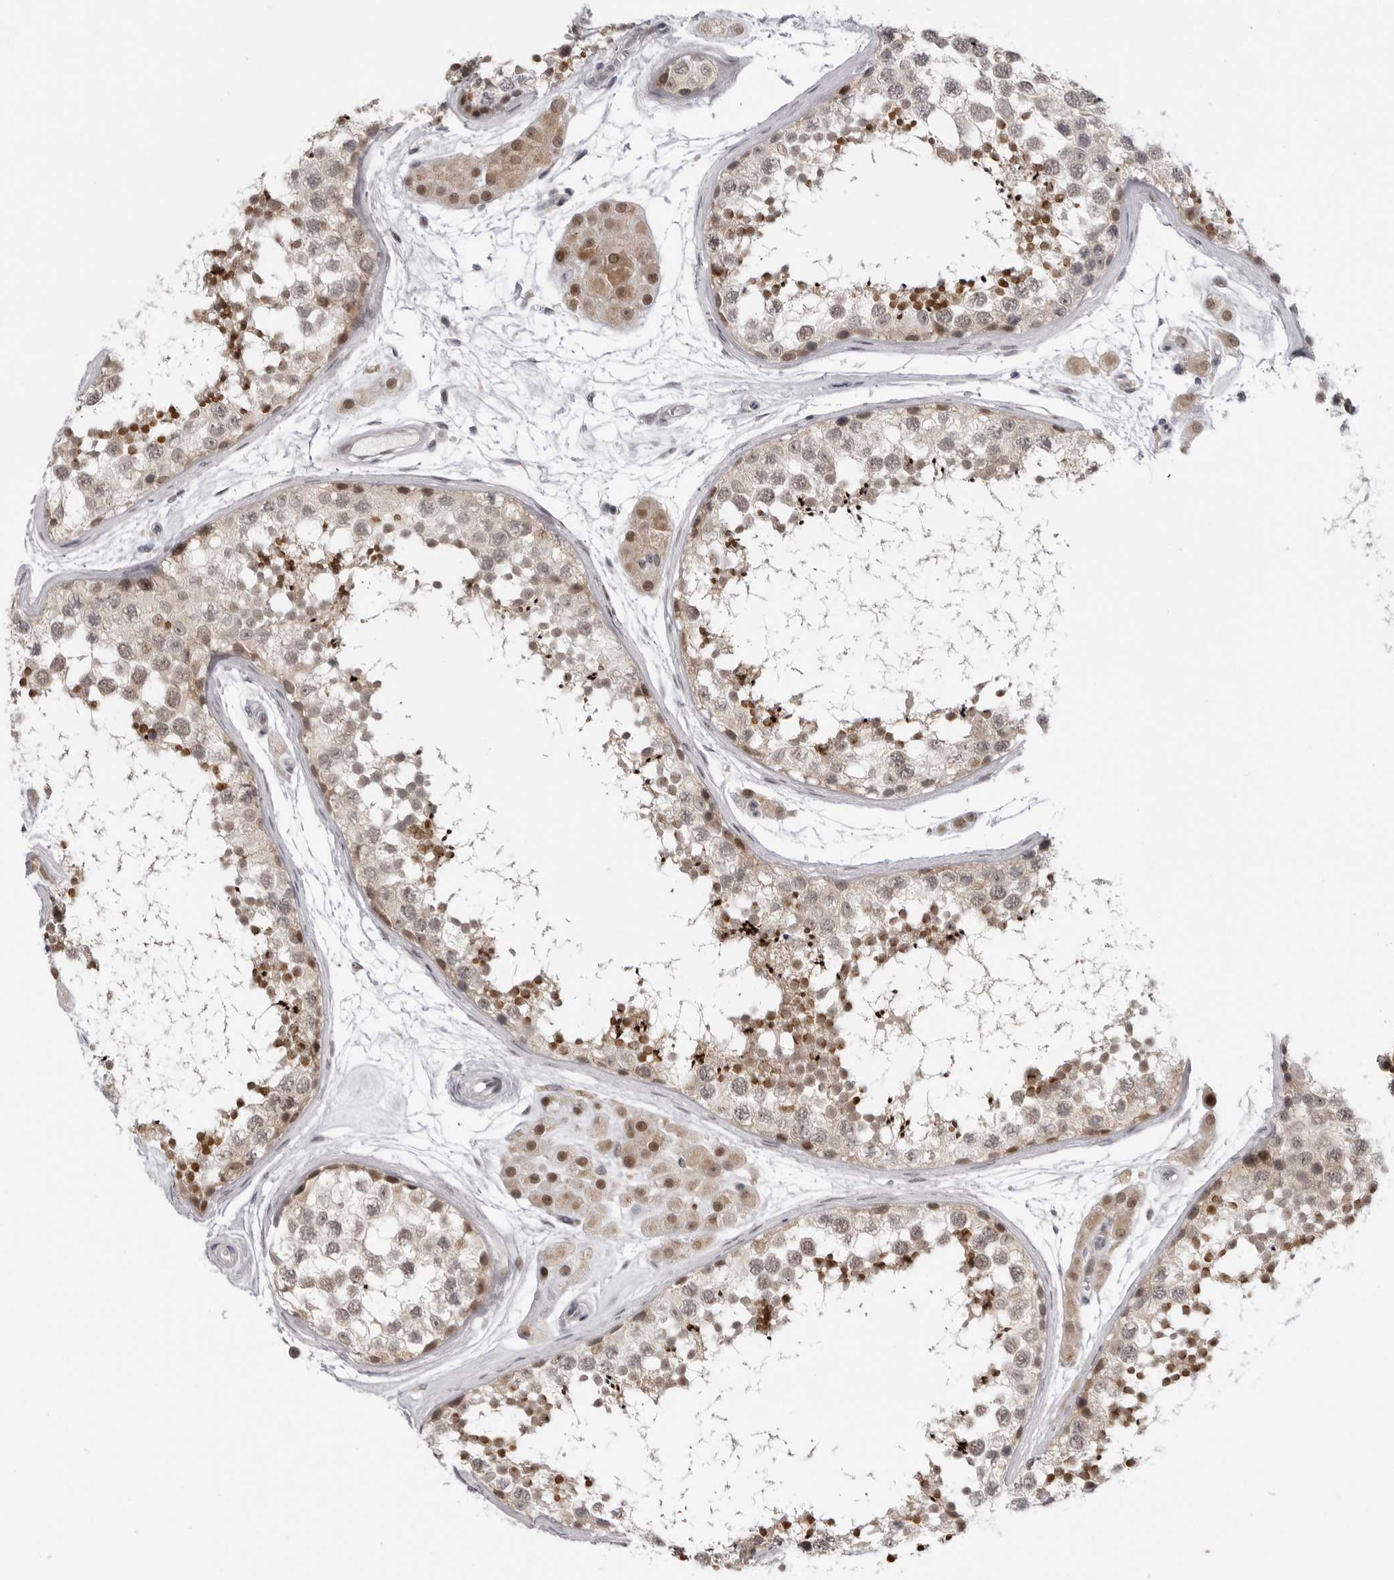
{"staining": {"intensity": "moderate", "quantity": ">75%", "location": "cytoplasmic/membranous,nuclear"}, "tissue": "testis", "cell_type": "Cells in seminiferous ducts", "image_type": "normal", "snomed": [{"axis": "morphology", "description": "Normal tissue, NOS"}, {"axis": "topography", "description": "Testis"}], "caption": "This is a histology image of immunohistochemistry staining of benign testis, which shows moderate expression in the cytoplasmic/membranous,nuclear of cells in seminiferous ducts.", "gene": "ALPK2", "patient": {"sex": "male", "age": 56}}